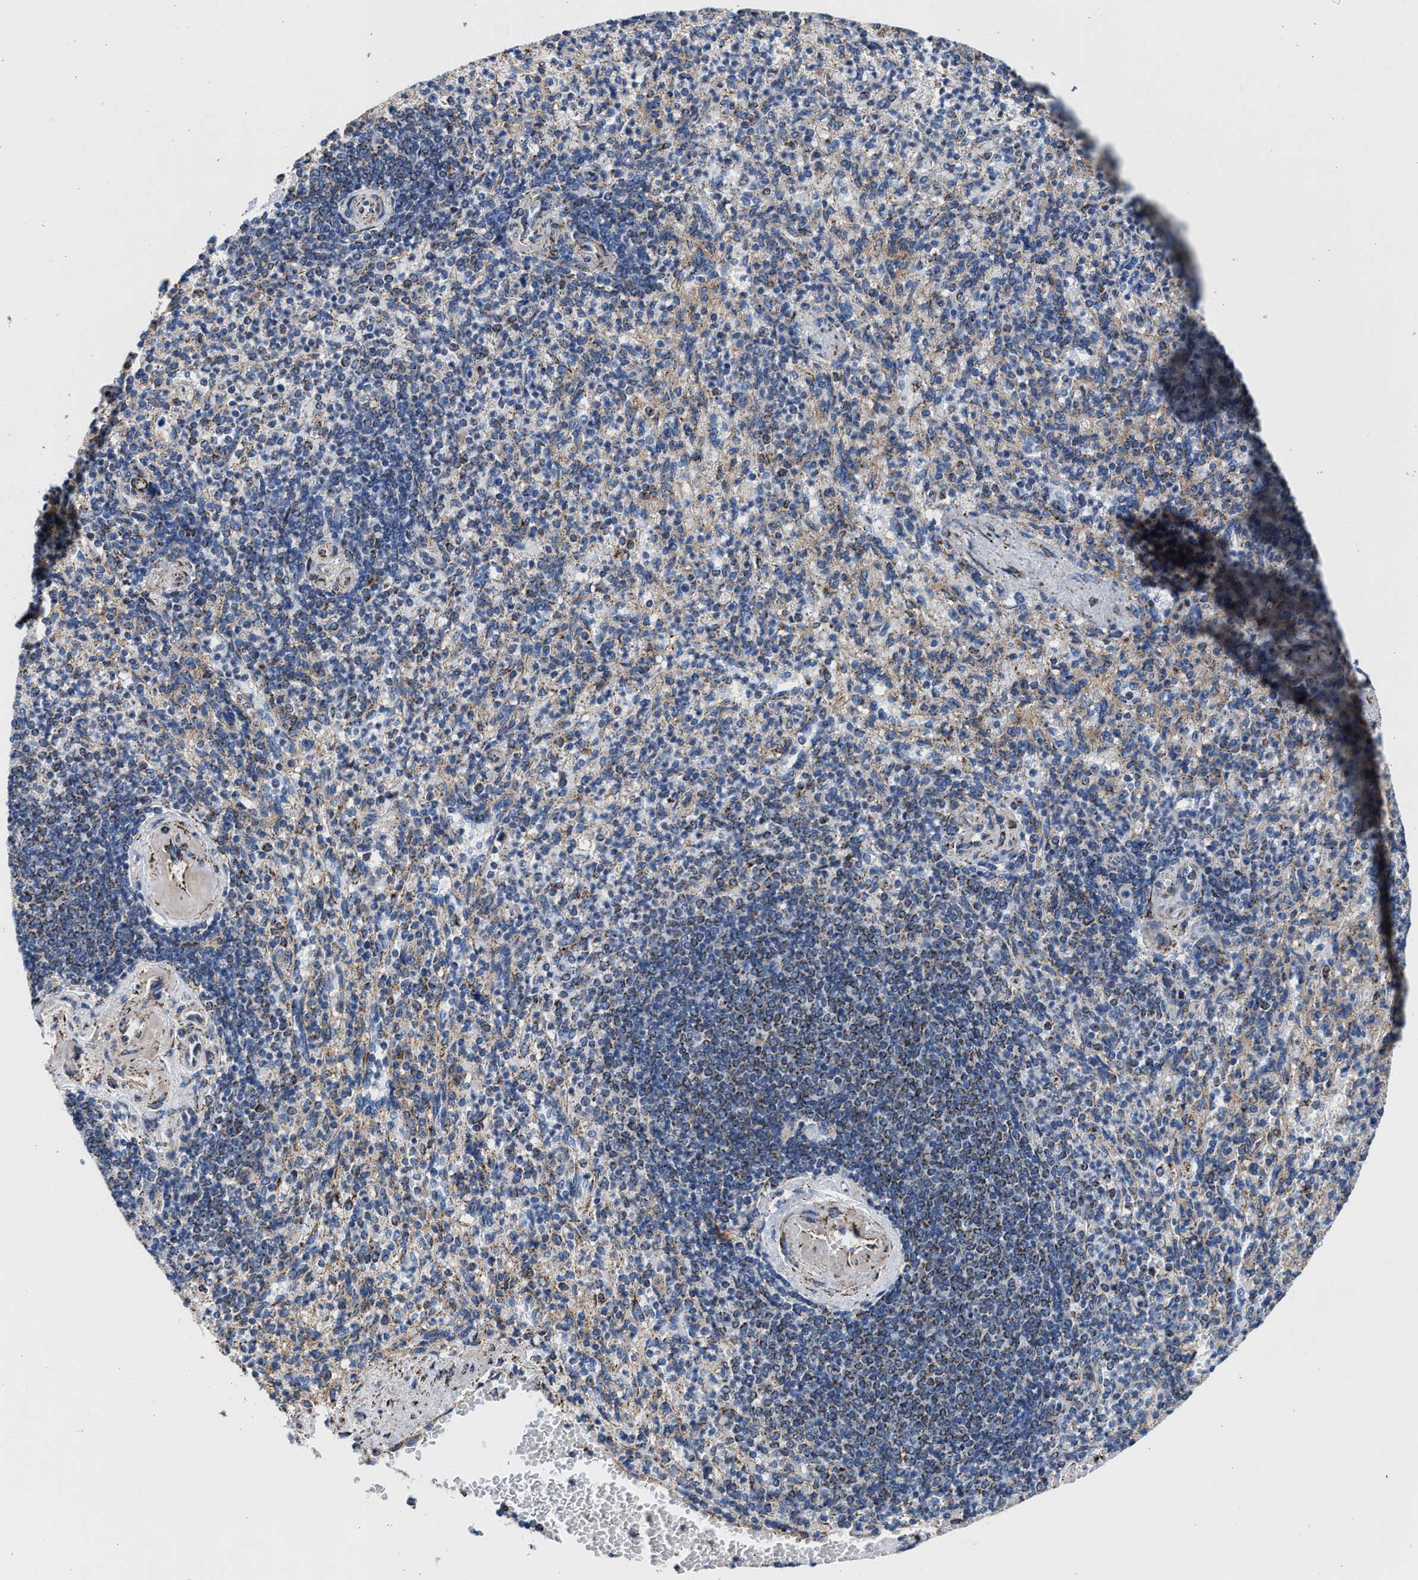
{"staining": {"intensity": "moderate", "quantity": "25%-75%", "location": "cytoplasmic/membranous"}, "tissue": "spleen", "cell_type": "Cells in red pulp", "image_type": "normal", "snomed": [{"axis": "morphology", "description": "Normal tissue, NOS"}, {"axis": "topography", "description": "Spleen"}], "caption": "Cells in red pulp demonstrate medium levels of moderate cytoplasmic/membranous staining in about 25%-75% of cells in benign human spleen.", "gene": "ALDH1B1", "patient": {"sex": "female", "age": 74}}